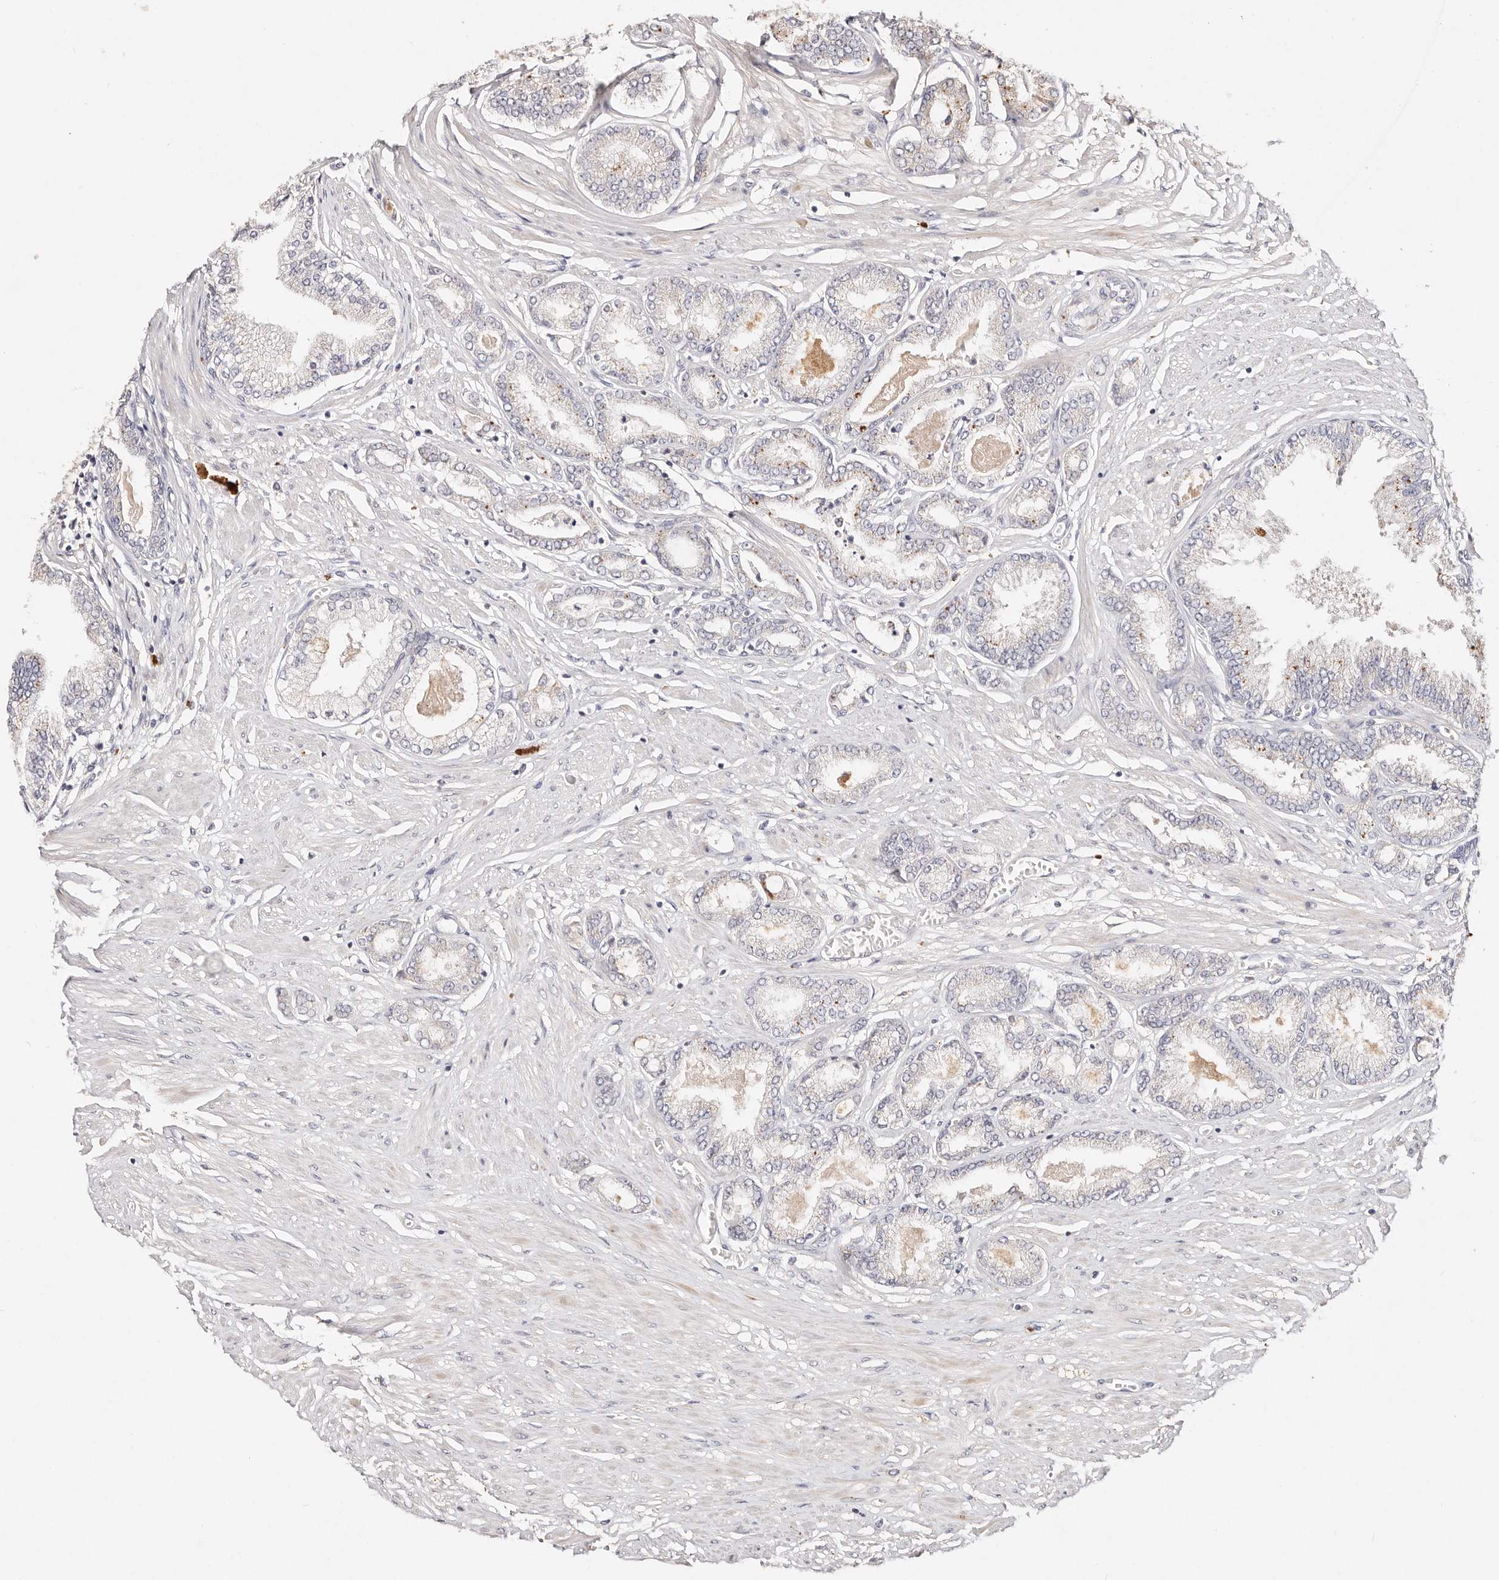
{"staining": {"intensity": "negative", "quantity": "none", "location": "none"}, "tissue": "prostate cancer", "cell_type": "Tumor cells", "image_type": "cancer", "snomed": [{"axis": "morphology", "description": "Adenocarcinoma, Low grade"}, {"axis": "topography", "description": "Prostate"}], "caption": "High power microscopy photomicrograph of an IHC histopathology image of prostate adenocarcinoma (low-grade), revealing no significant expression in tumor cells. (DAB immunohistochemistry (IHC), high magnification).", "gene": "VIPAS39", "patient": {"sex": "male", "age": 63}}